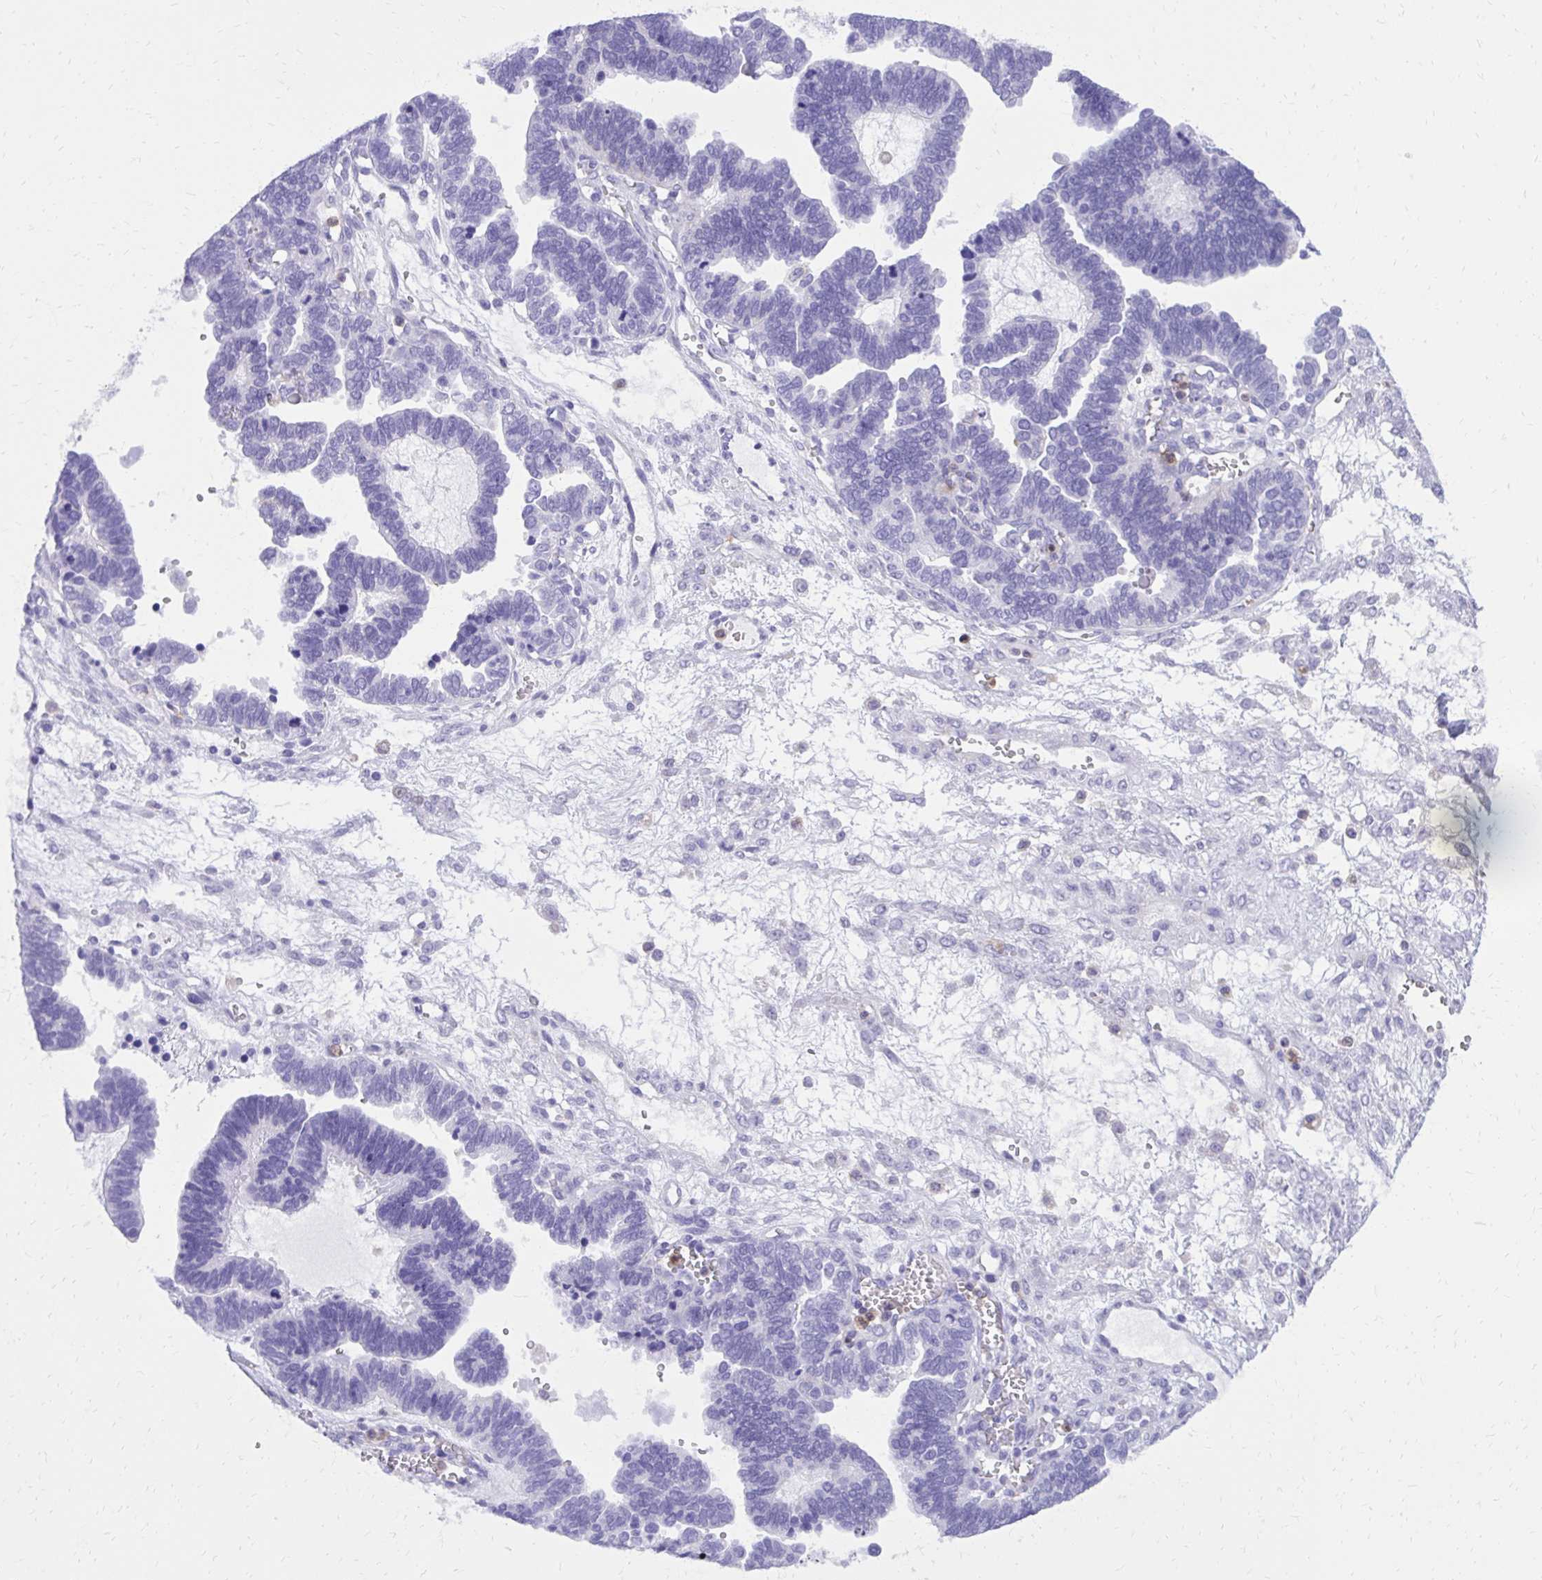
{"staining": {"intensity": "negative", "quantity": "none", "location": "none"}, "tissue": "ovarian cancer", "cell_type": "Tumor cells", "image_type": "cancer", "snomed": [{"axis": "morphology", "description": "Cystadenocarcinoma, serous, NOS"}, {"axis": "topography", "description": "Ovary"}], "caption": "DAB (3,3'-diaminobenzidine) immunohistochemical staining of human ovarian serous cystadenocarcinoma displays no significant staining in tumor cells.", "gene": "CAT", "patient": {"sex": "female", "age": 51}}